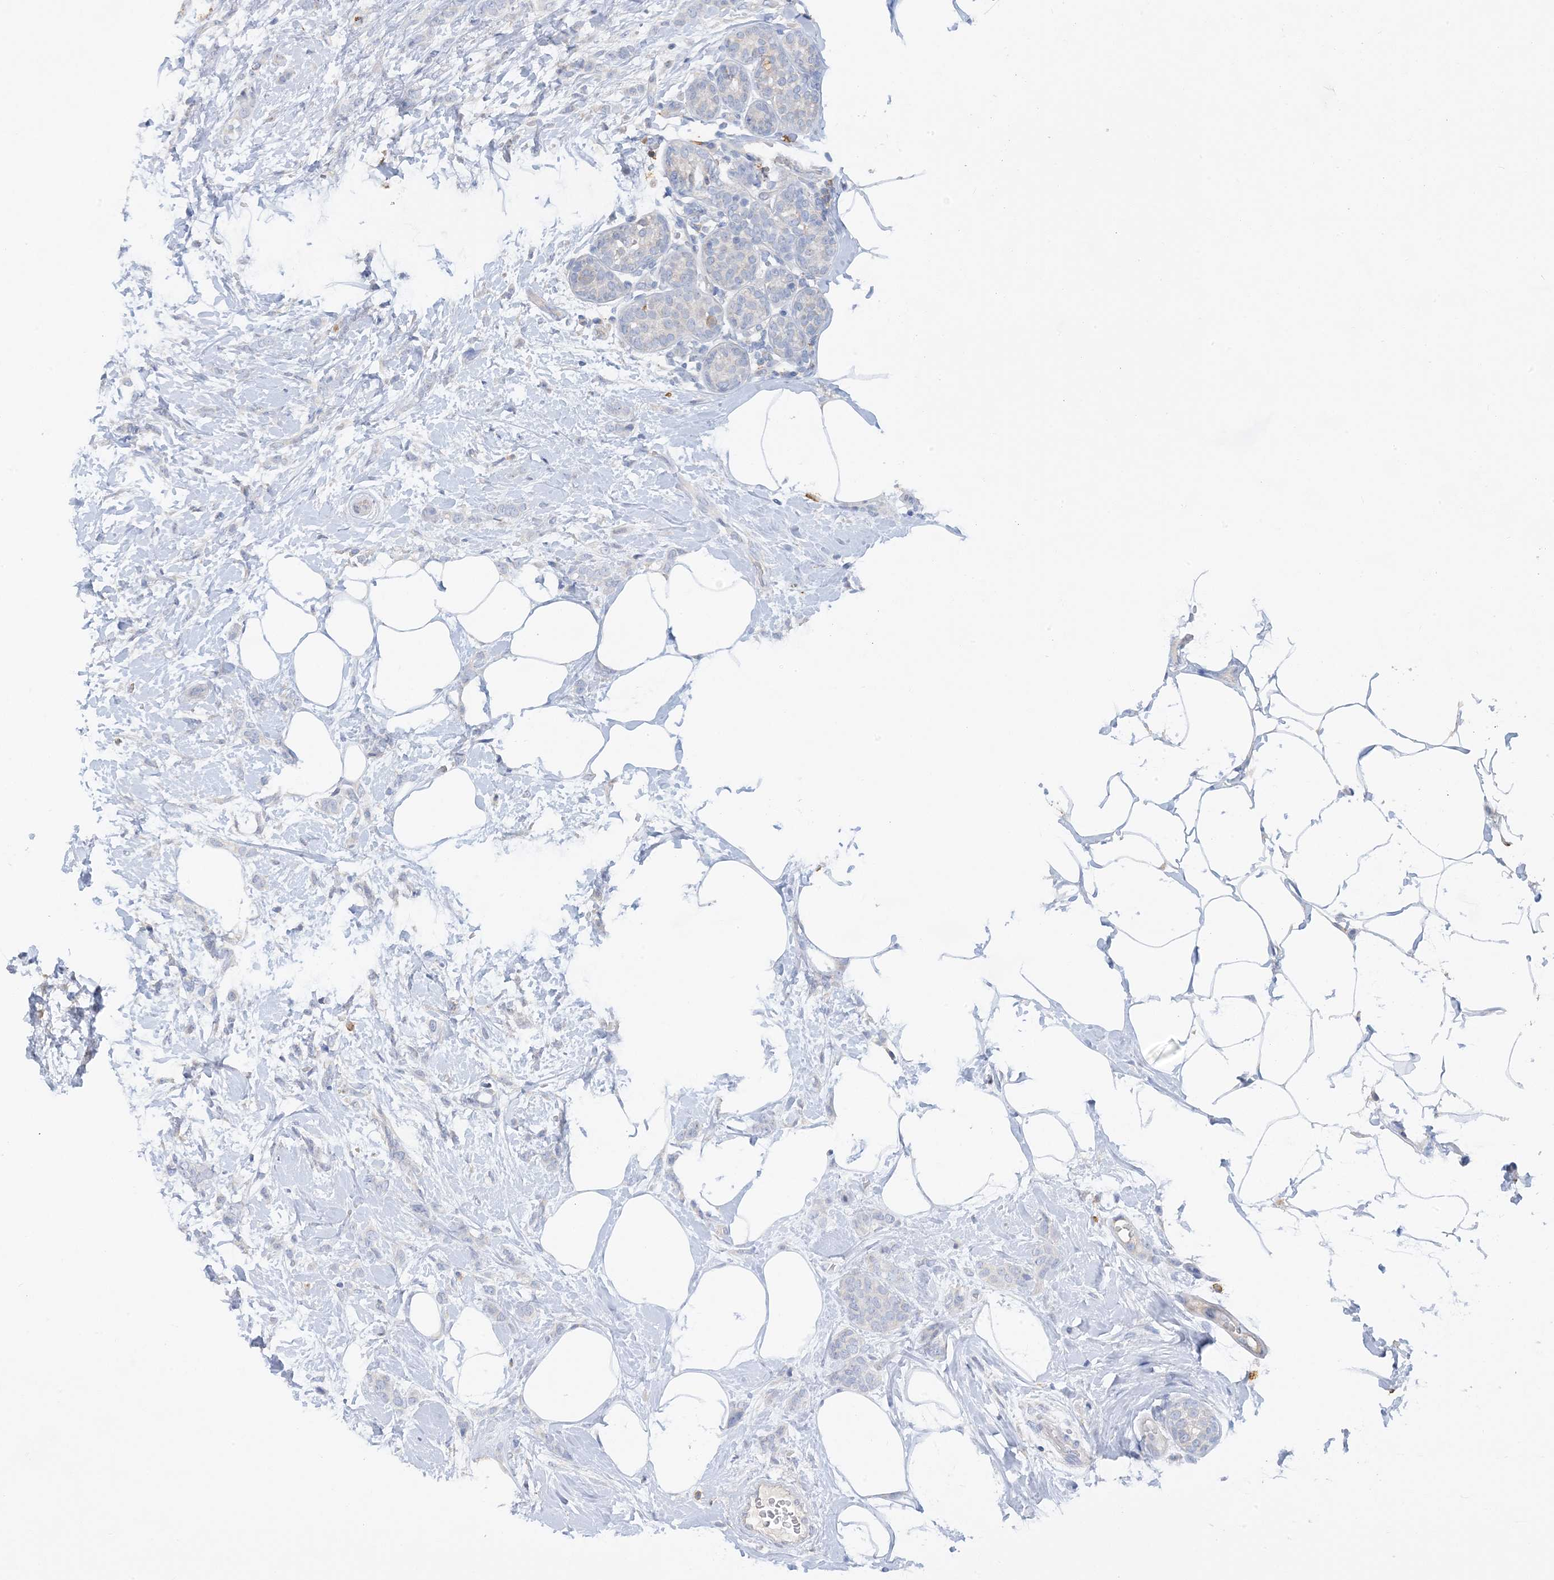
{"staining": {"intensity": "negative", "quantity": "none", "location": "none"}, "tissue": "breast cancer", "cell_type": "Tumor cells", "image_type": "cancer", "snomed": [{"axis": "morphology", "description": "Lobular carcinoma, in situ"}, {"axis": "morphology", "description": "Lobular carcinoma"}, {"axis": "topography", "description": "Breast"}], "caption": "A micrograph of lobular carcinoma (breast) stained for a protein demonstrates no brown staining in tumor cells.", "gene": "ZCCHC18", "patient": {"sex": "female", "age": 41}}